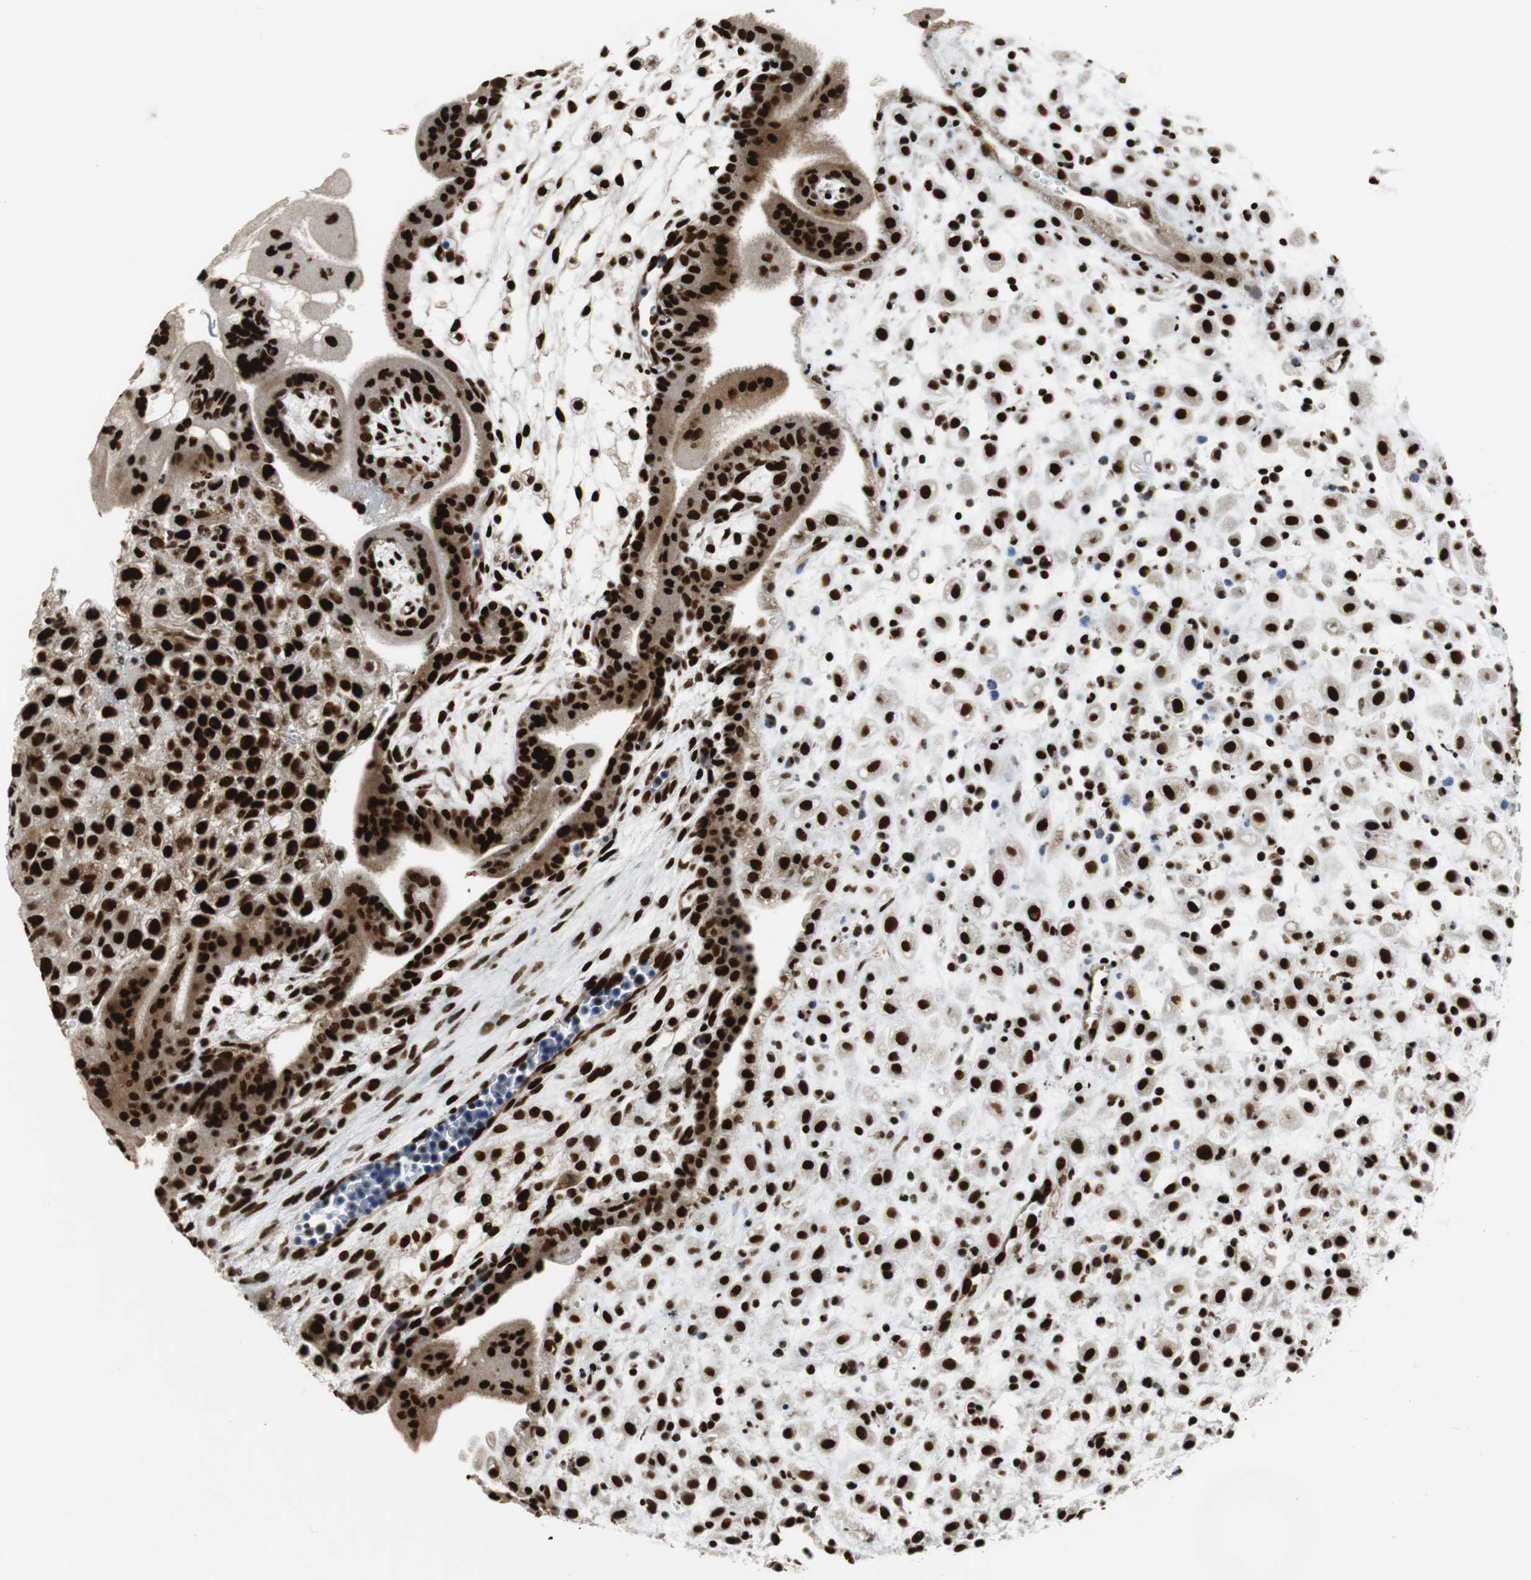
{"staining": {"intensity": "strong", "quantity": ">75%", "location": "nuclear"}, "tissue": "placenta", "cell_type": "Decidual cells", "image_type": "normal", "snomed": [{"axis": "morphology", "description": "Normal tissue, NOS"}, {"axis": "topography", "description": "Placenta"}], "caption": "An immunohistochemistry (IHC) image of benign tissue is shown. Protein staining in brown labels strong nuclear positivity in placenta within decidual cells. (Stains: DAB (3,3'-diaminobenzidine) in brown, nuclei in blue, Microscopy: brightfield microscopy at high magnification).", "gene": "HDAC1", "patient": {"sex": "female", "age": 35}}